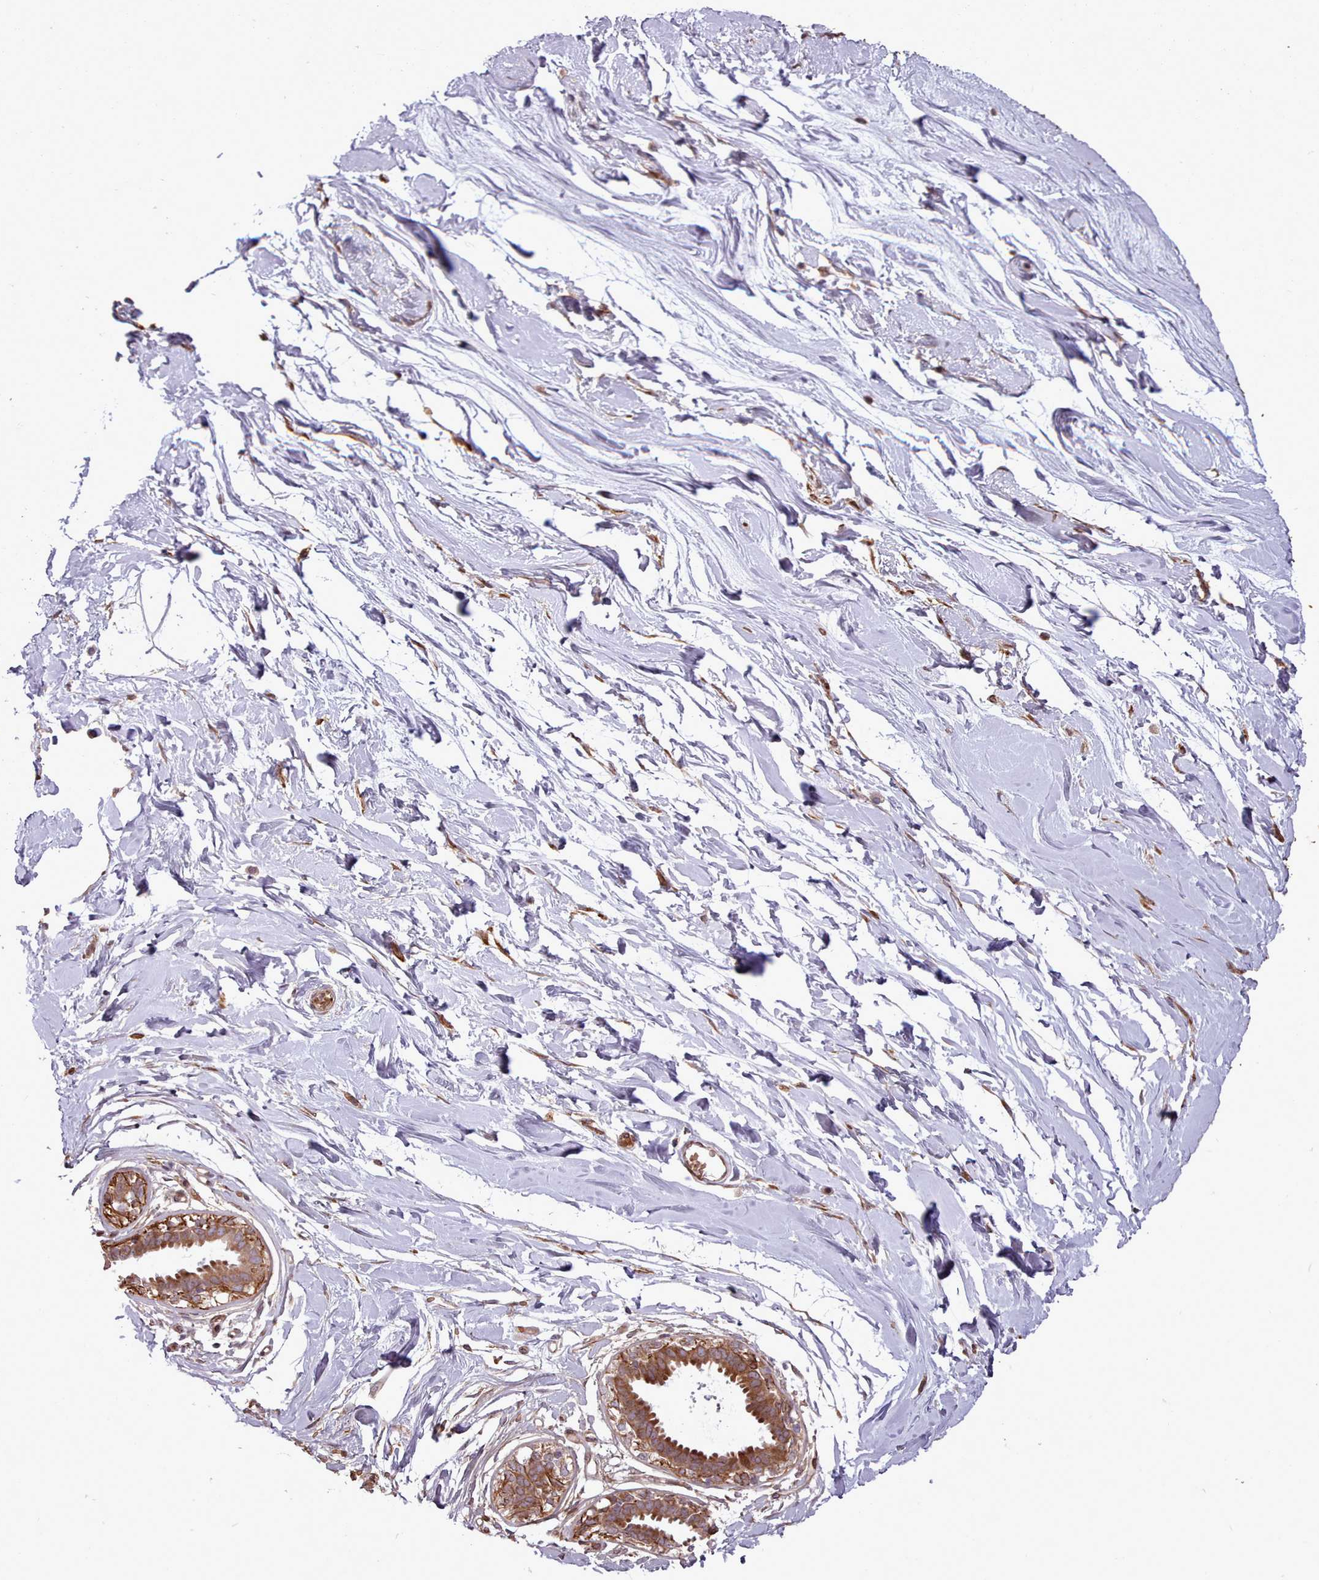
{"staining": {"intensity": "negative", "quantity": "none", "location": "none"}, "tissue": "breast", "cell_type": "Adipocytes", "image_type": "normal", "snomed": [{"axis": "morphology", "description": "Normal tissue, NOS"}, {"axis": "topography", "description": "Breast"}], "caption": "Immunohistochemistry of normal breast demonstrates no expression in adipocytes.", "gene": "CABP1", "patient": {"sex": "female", "age": 45}}